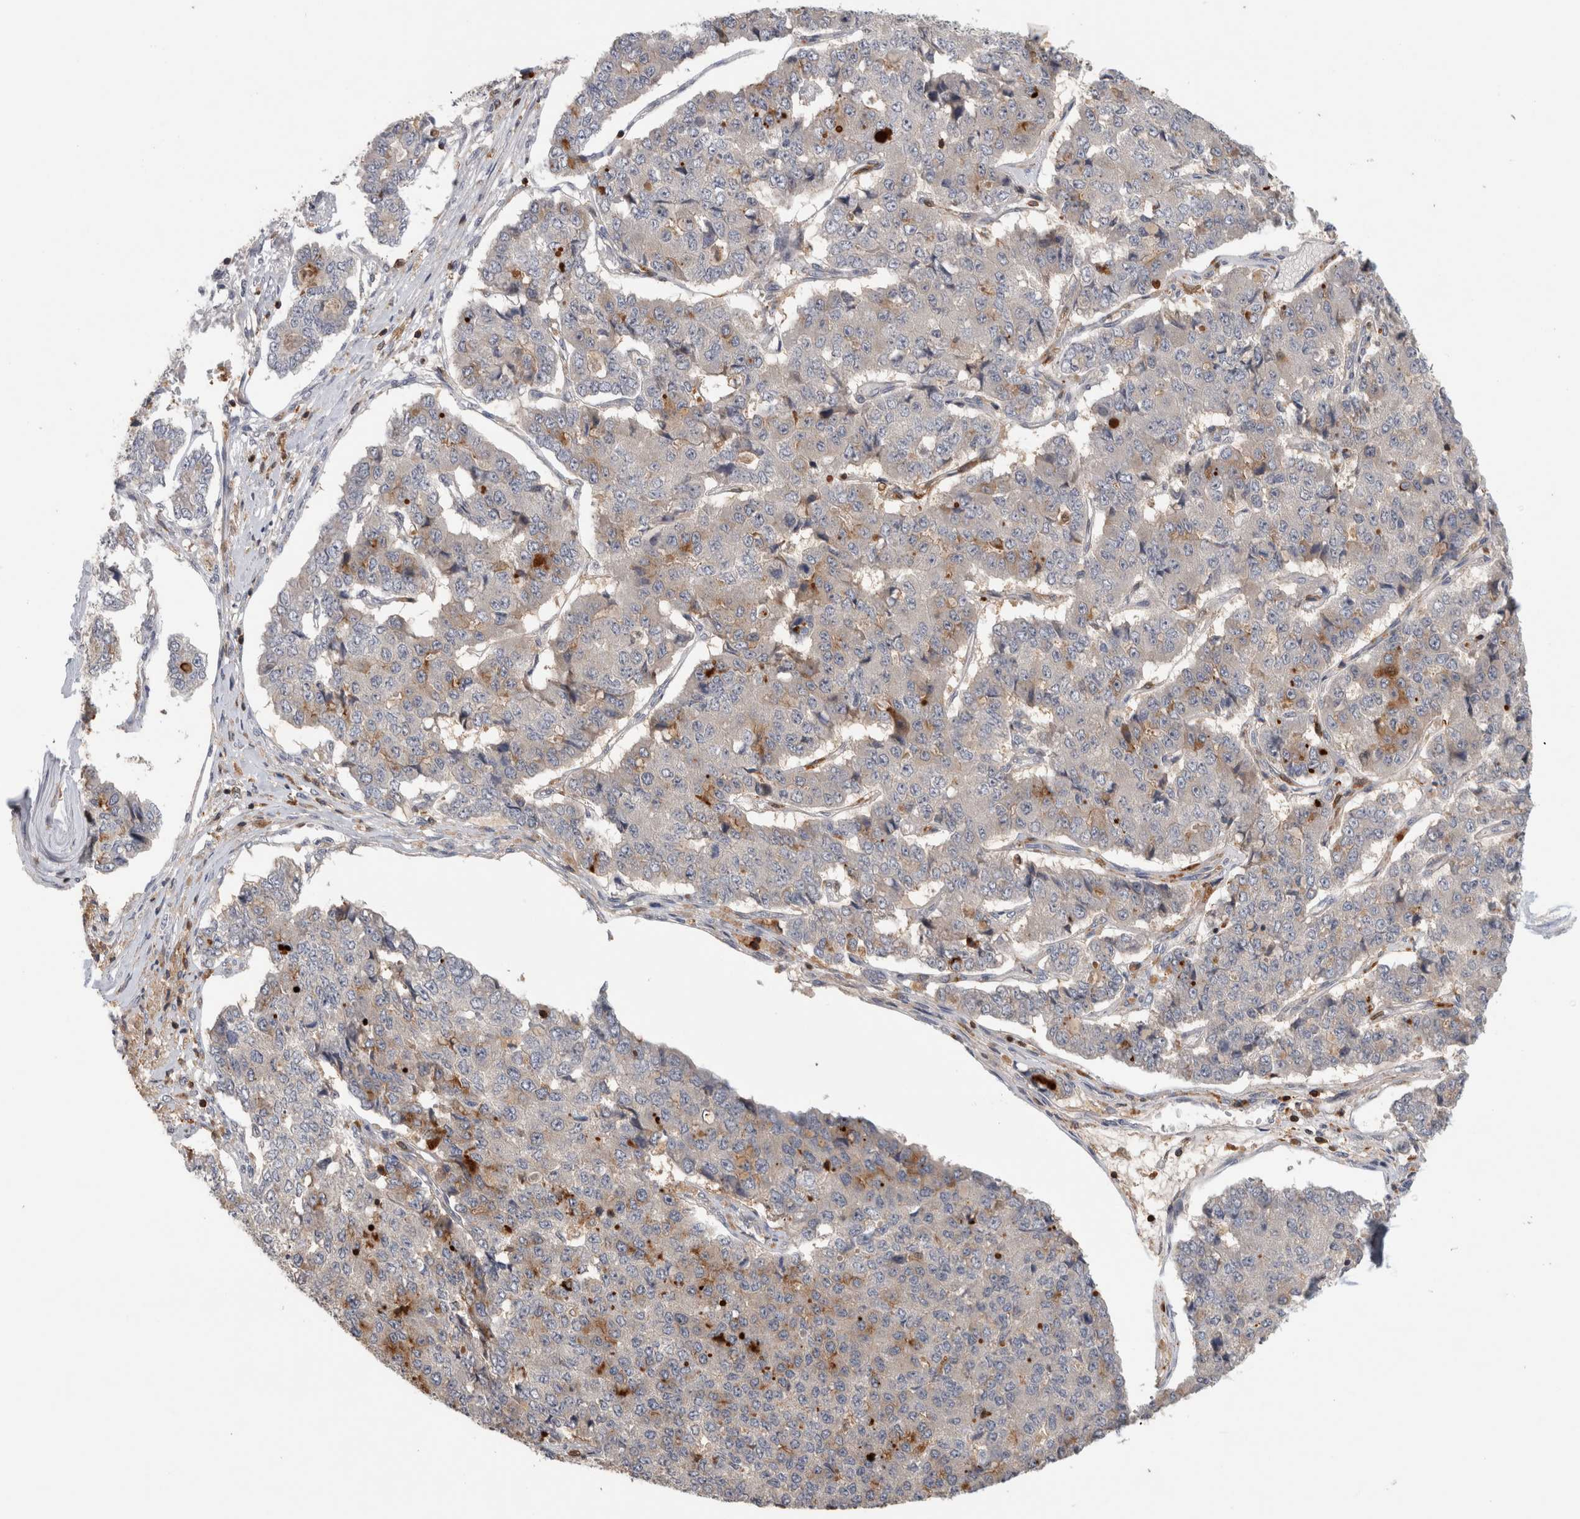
{"staining": {"intensity": "moderate", "quantity": "<25%", "location": "cytoplasmic/membranous"}, "tissue": "pancreatic cancer", "cell_type": "Tumor cells", "image_type": "cancer", "snomed": [{"axis": "morphology", "description": "Adenocarcinoma, NOS"}, {"axis": "topography", "description": "Pancreas"}], "caption": "Immunohistochemistry (DAB (3,3'-diaminobenzidine)) staining of adenocarcinoma (pancreatic) displays moderate cytoplasmic/membranous protein expression in approximately <25% of tumor cells.", "gene": "GFRA2", "patient": {"sex": "male", "age": 50}}